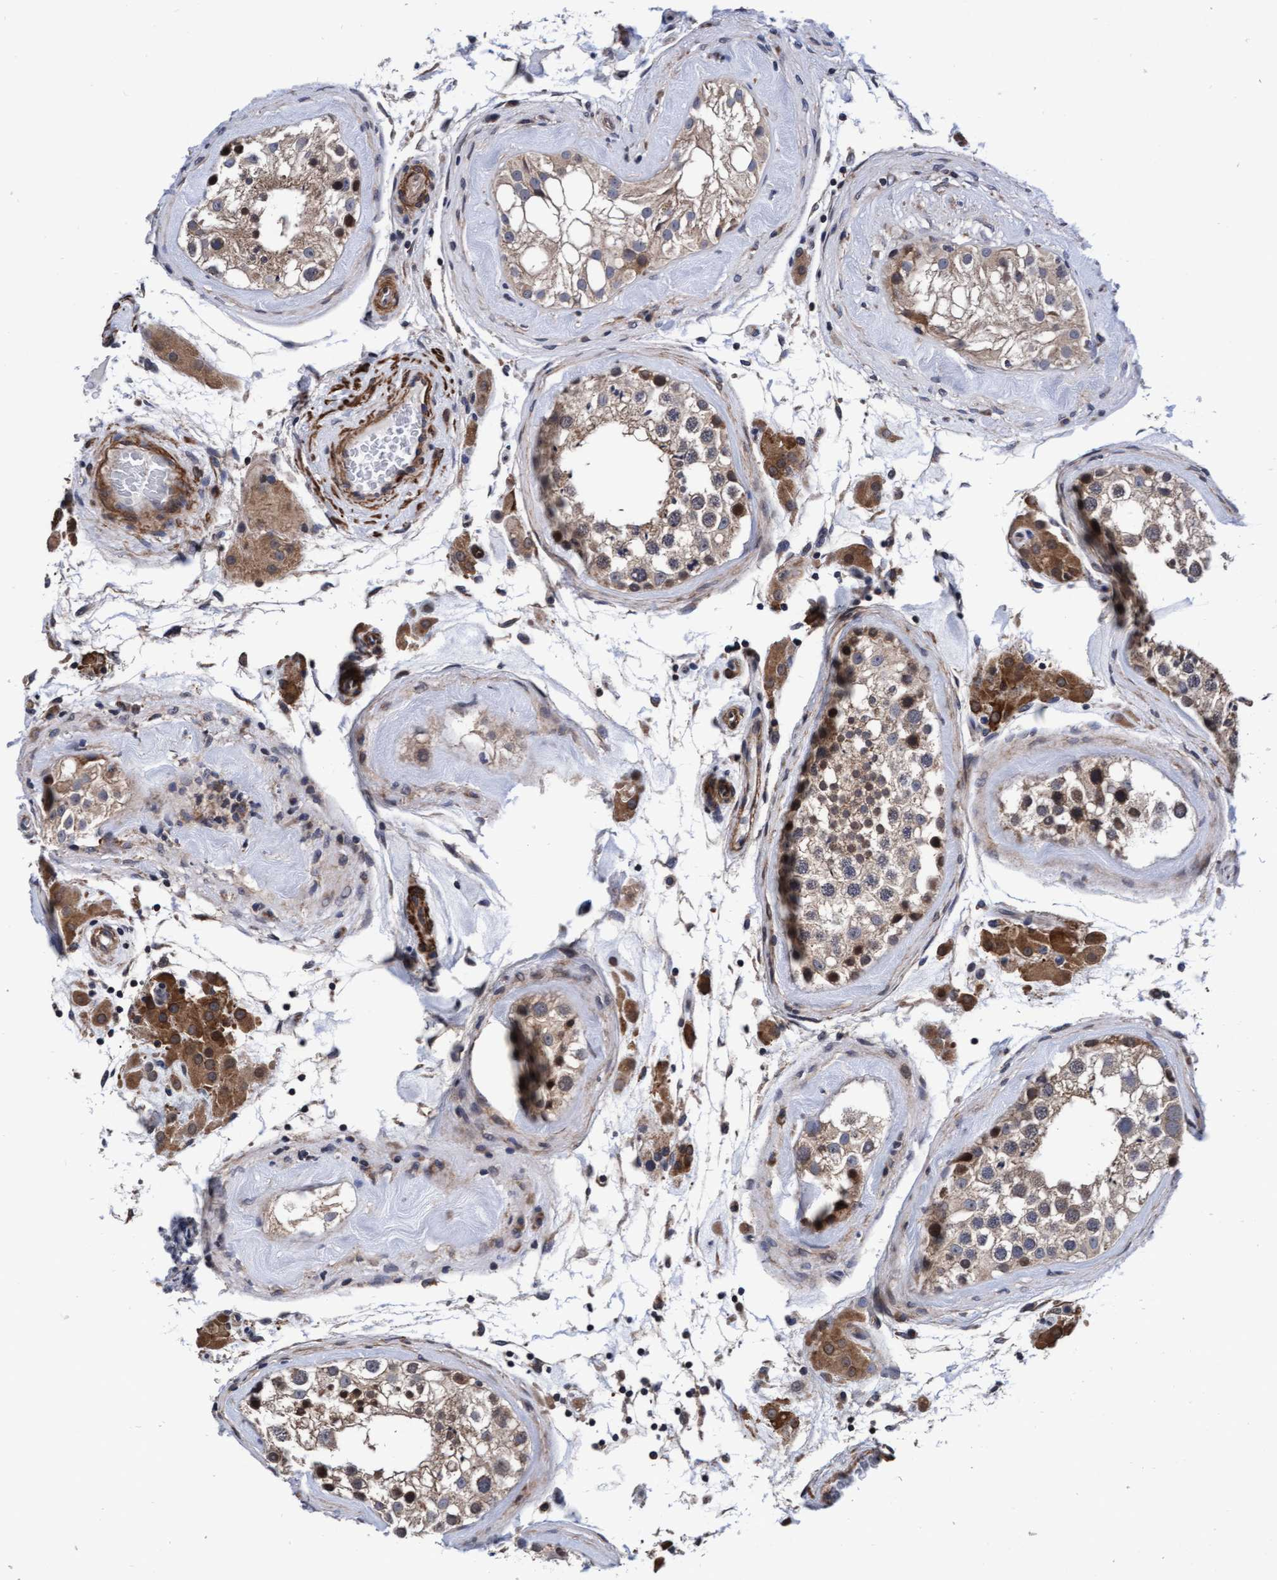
{"staining": {"intensity": "weak", "quantity": ">75%", "location": "cytoplasmic/membranous"}, "tissue": "testis", "cell_type": "Cells in seminiferous ducts", "image_type": "normal", "snomed": [{"axis": "morphology", "description": "Normal tissue, NOS"}, {"axis": "topography", "description": "Testis"}], "caption": "Approximately >75% of cells in seminiferous ducts in normal testis display weak cytoplasmic/membranous protein staining as visualized by brown immunohistochemical staining.", "gene": "EFCAB13", "patient": {"sex": "male", "age": 46}}